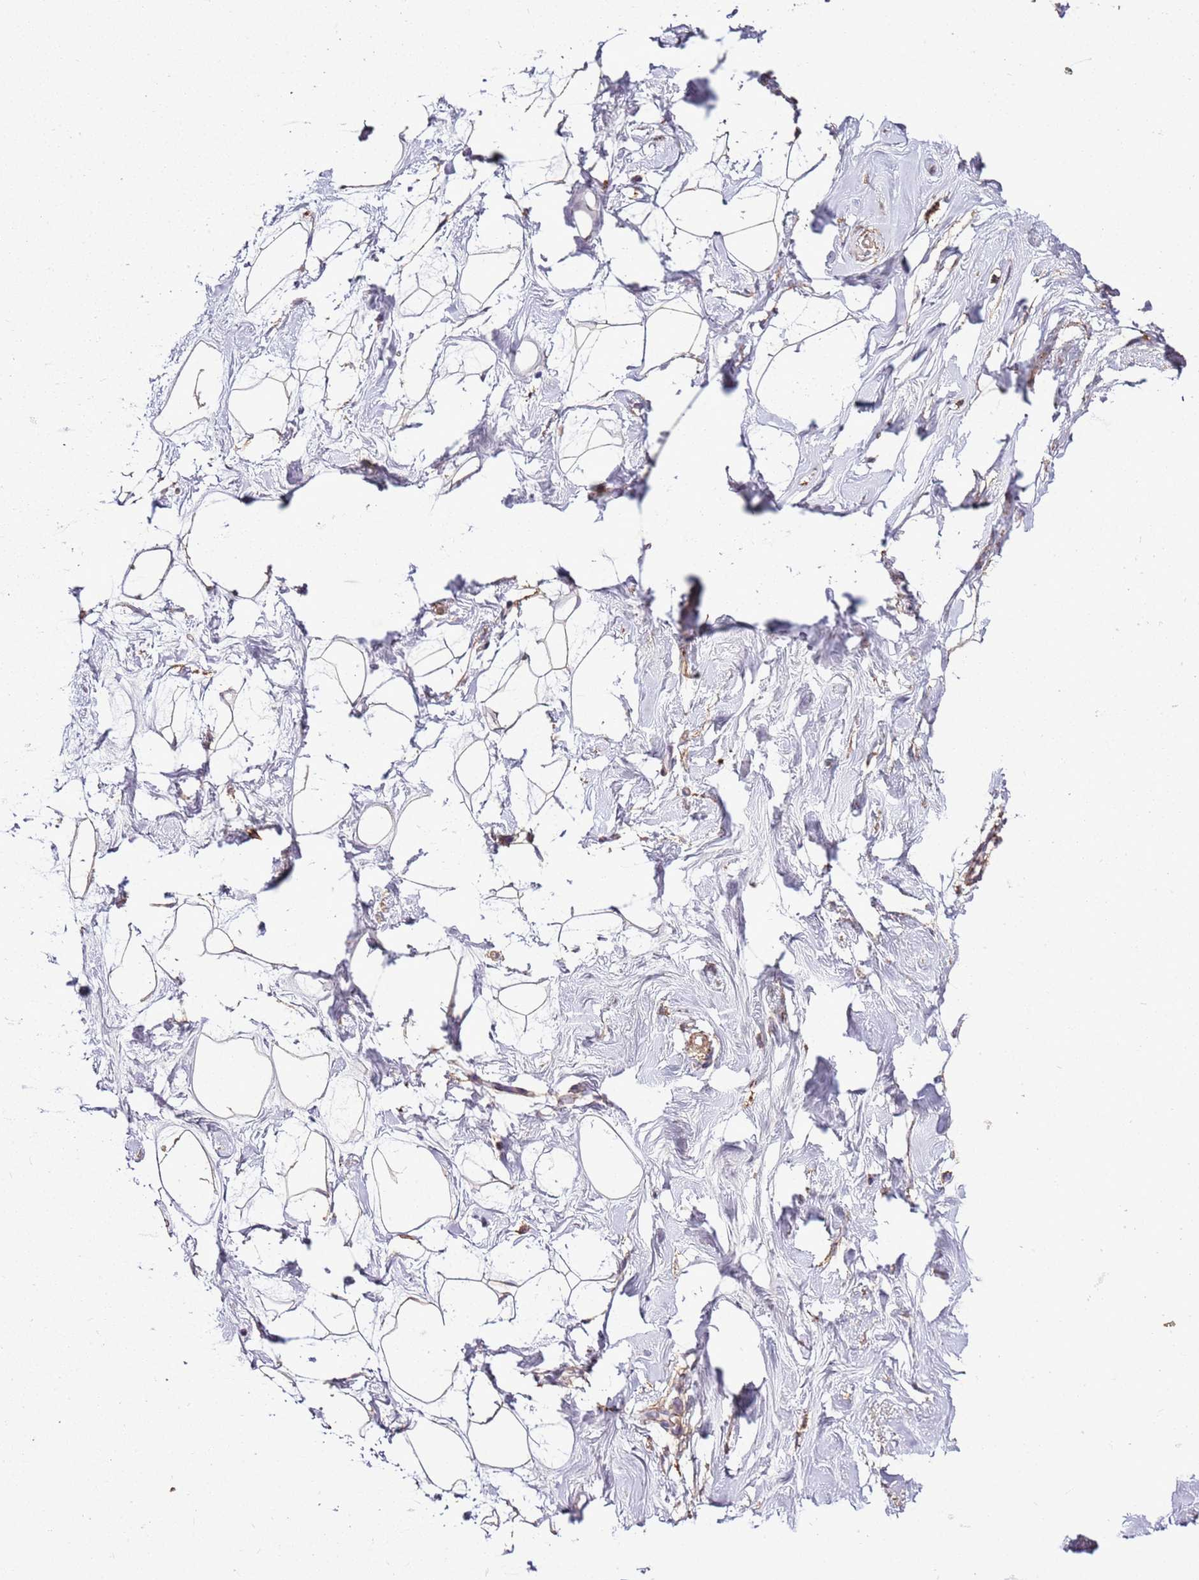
{"staining": {"intensity": "weak", "quantity": ">75%", "location": "cytoplasmic/membranous"}, "tissue": "breast", "cell_type": "Adipocytes", "image_type": "normal", "snomed": [{"axis": "morphology", "description": "Normal tissue, NOS"}, {"axis": "morphology", "description": "Adenoma, NOS"}, {"axis": "topography", "description": "Breast"}], "caption": "Human breast stained for a protein (brown) exhibits weak cytoplasmic/membranous positive expression in approximately >75% of adipocytes.", "gene": "ARL10", "patient": {"sex": "female", "age": 23}}